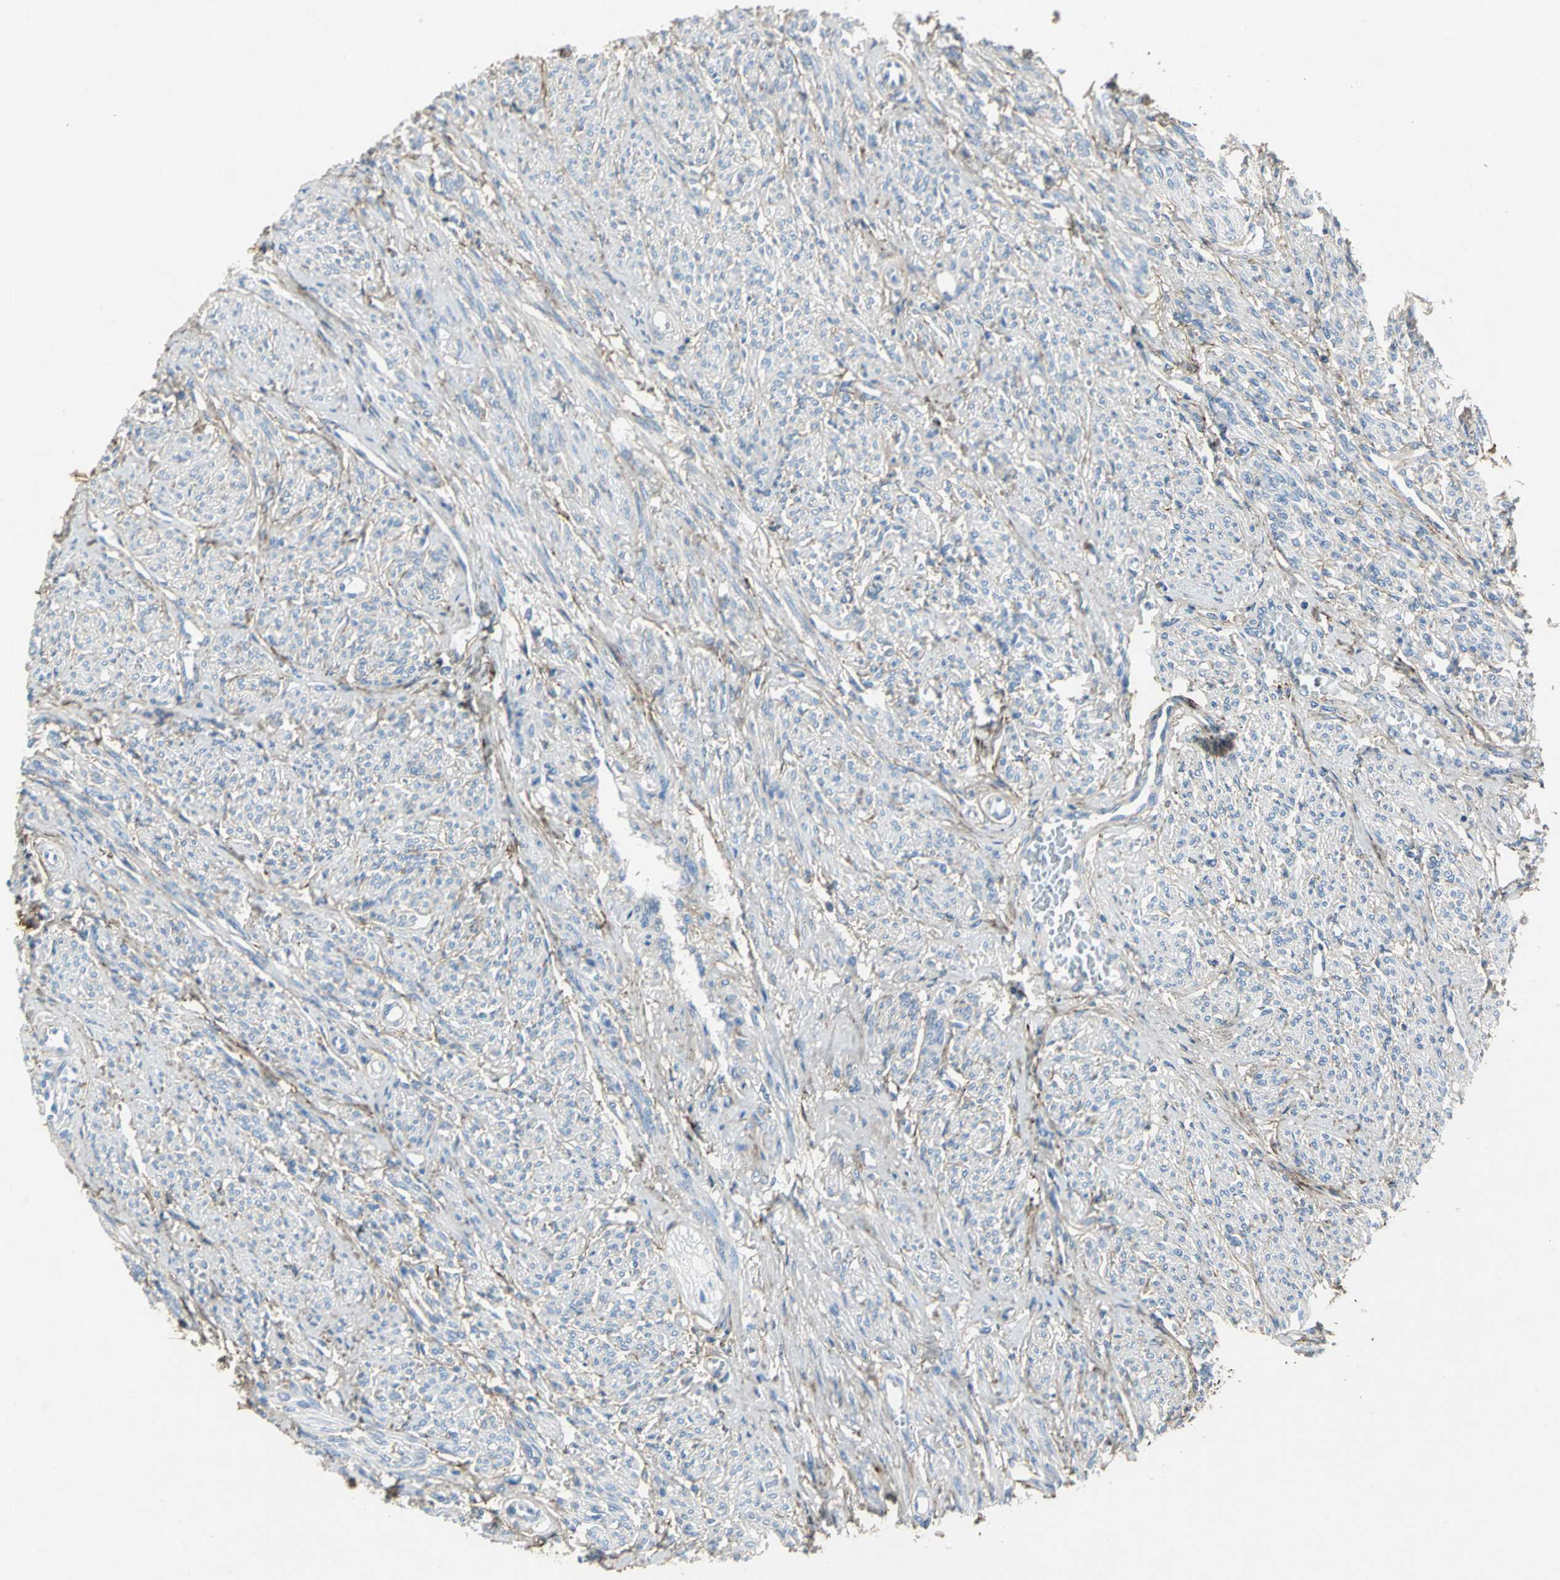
{"staining": {"intensity": "weak", "quantity": "25%-75%", "location": "cytoplasmic/membranous"}, "tissue": "smooth muscle", "cell_type": "Smooth muscle cells", "image_type": "normal", "snomed": [{"axis": "morphology", "description": "Normal tissue, NOS"}, {"axis": "topography", "description": "Smooth muscle"}], "caption": "Approximately 25%-75% of smooth muscle cells in benign smooth muscle demonstrate weak cytoplasmic/membranous protein positivity as visualized by brown immunohistochemical staining.", "gene": "EFNB3", "patient": {"sex": "female", "age": 65}}